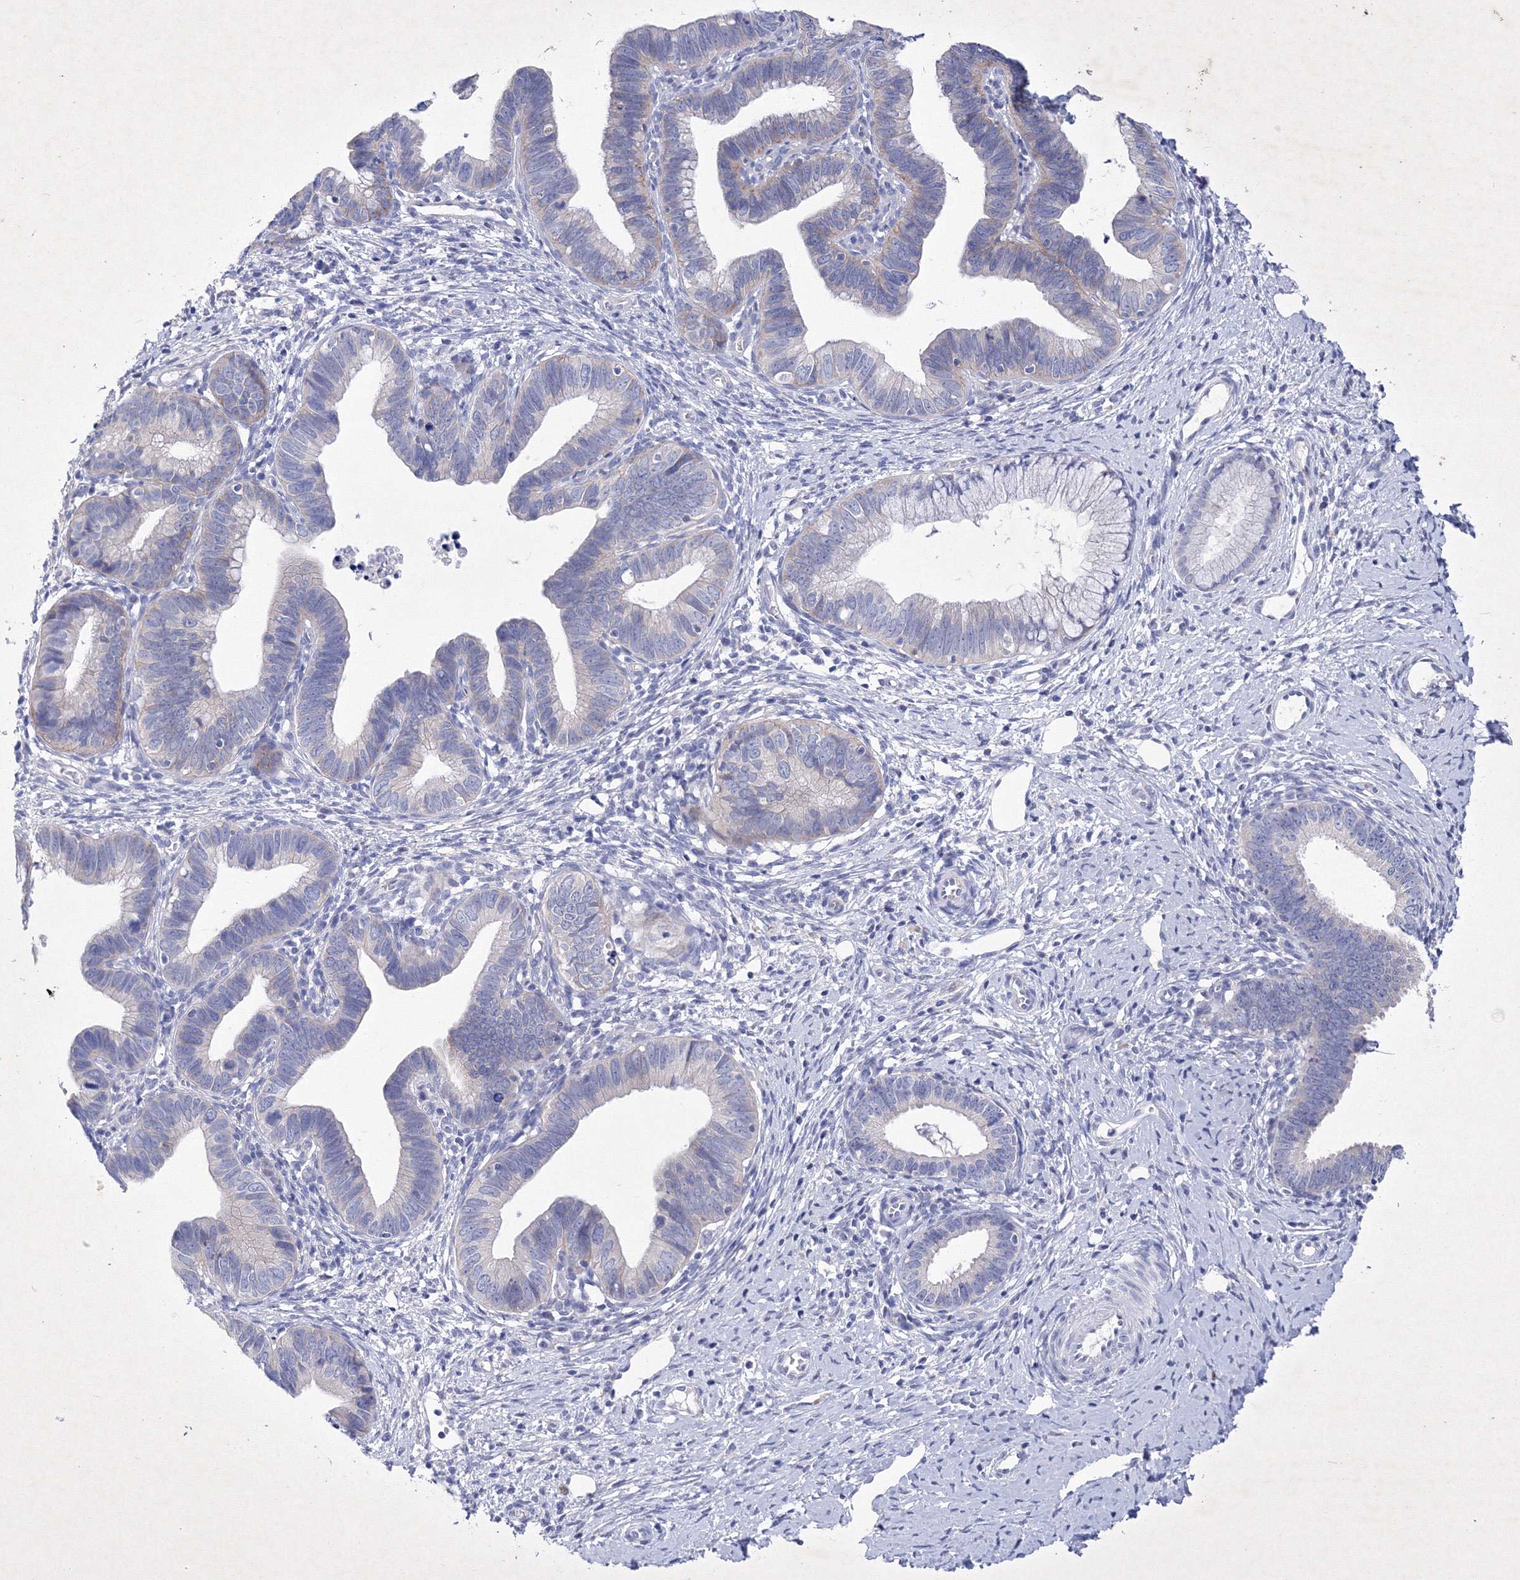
{"staining": {"intensity": "negative", "quantity": "none", "location": "none"}, "tissue": "cervical cancer", "cell_type": "Tumor cells", "image_type": "cancer", "snomed": [{"axis": "morphology", "description": "Adenocarcinoma, NOS"}, {"axis": "topography", "description": "Cervix"}], "caption": "Immunohistochemistry of cervical adenocarcinoma shows no positivity in tumor cells.", "gene": "GPN1", "patient": {"sex": "female", "age": 36}}